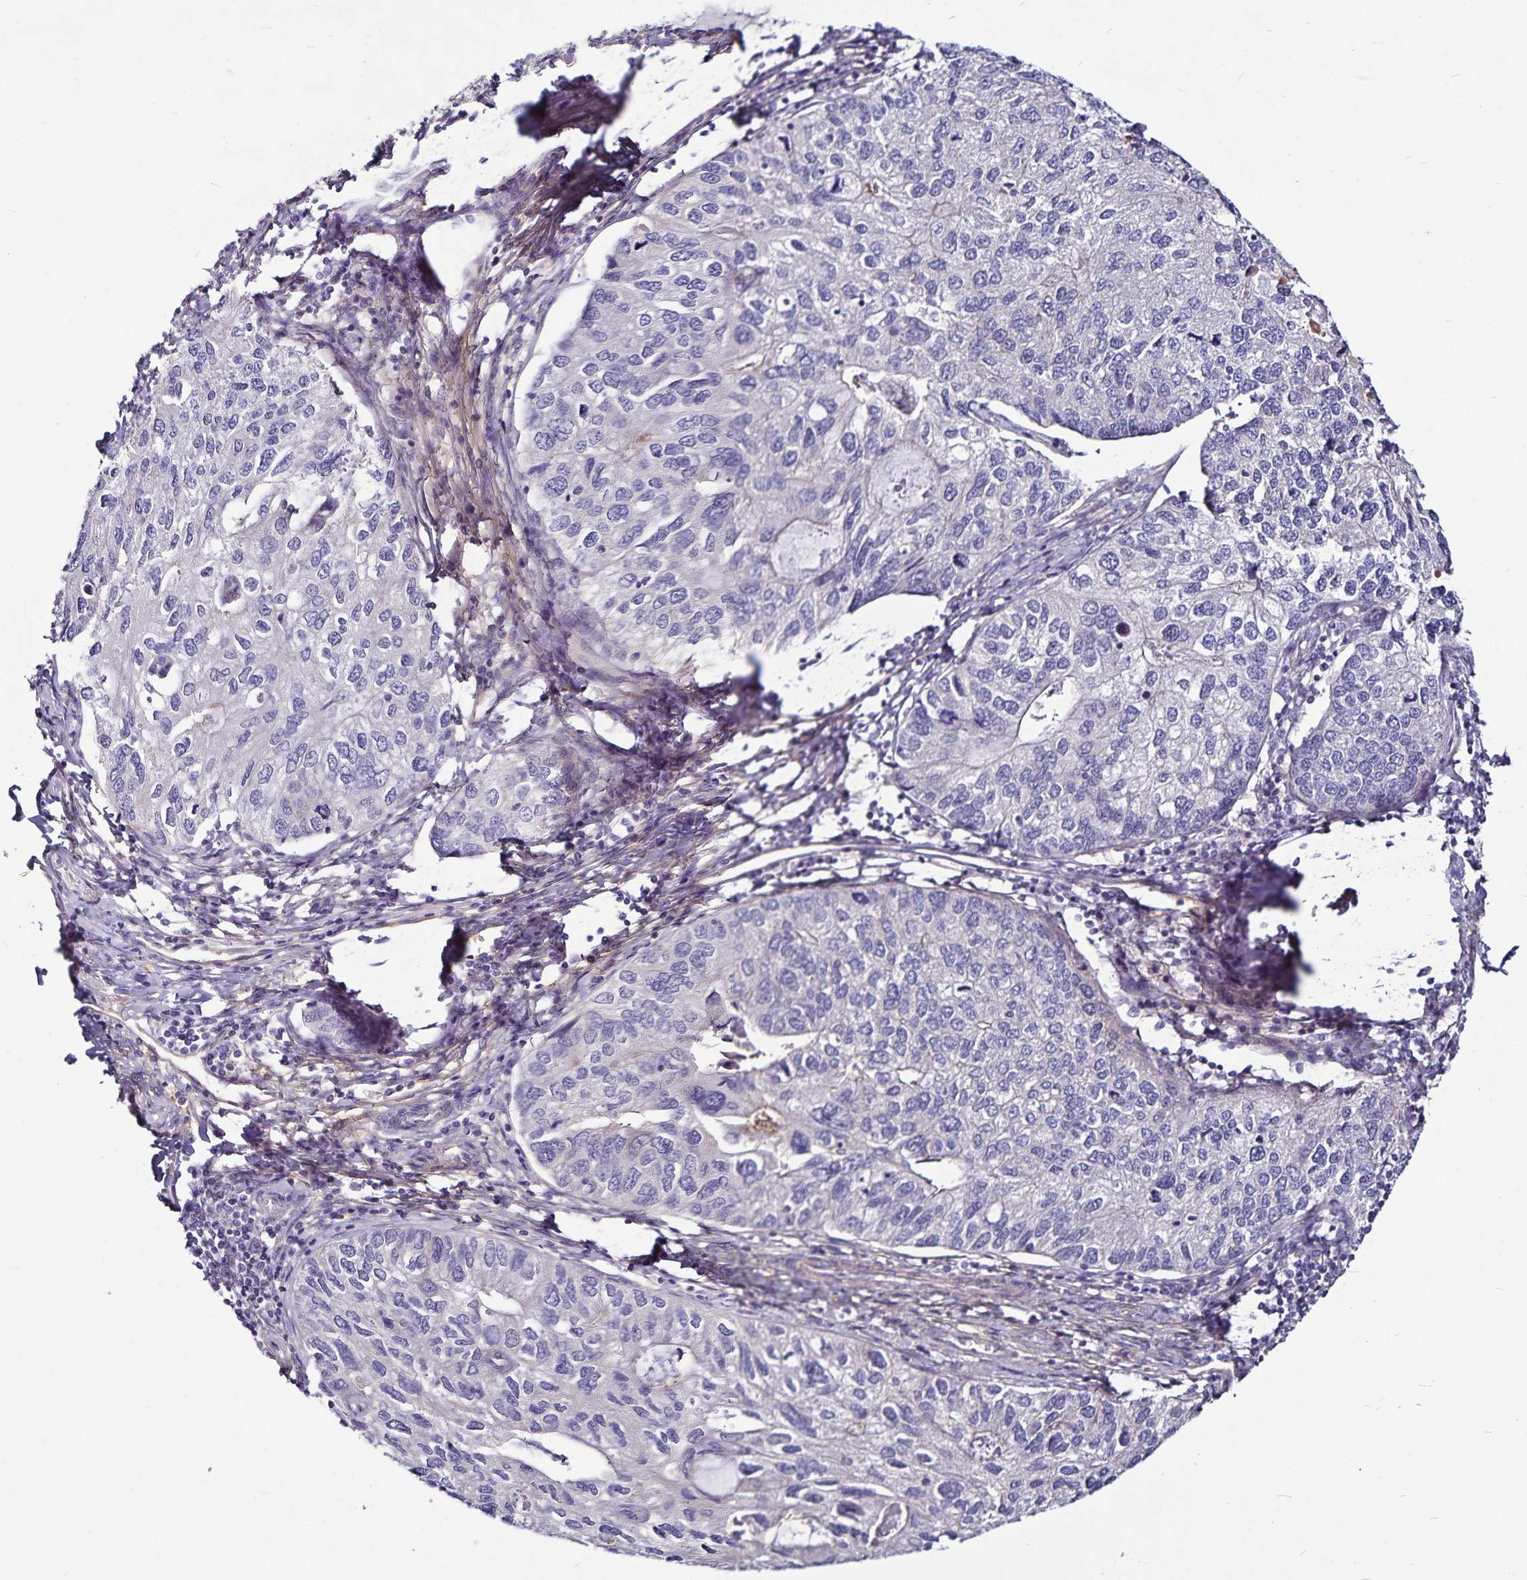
{"staining": {"intensity": "negative", "quantity": "none", "location": "none"}, "tissue": "endometrial cancer", "cell_type": "Tumor cells", "image_type": "cancer", "snomed": [{"axis": "morphology", "description": "Carcinoma, NOS"}, {"axis": "topography", "description": "Uterus"}], "caption": "The image shows no significant positivity in tumor cells of carcinoma (endometrial). The staining was performed using DAB to visualize the protein expression in brown, while the nuclei were stained in blue with hematoxylin (Magnification: 20x).", "gene": "GNG12", "patient": {"sex": "female", "age": 76}}